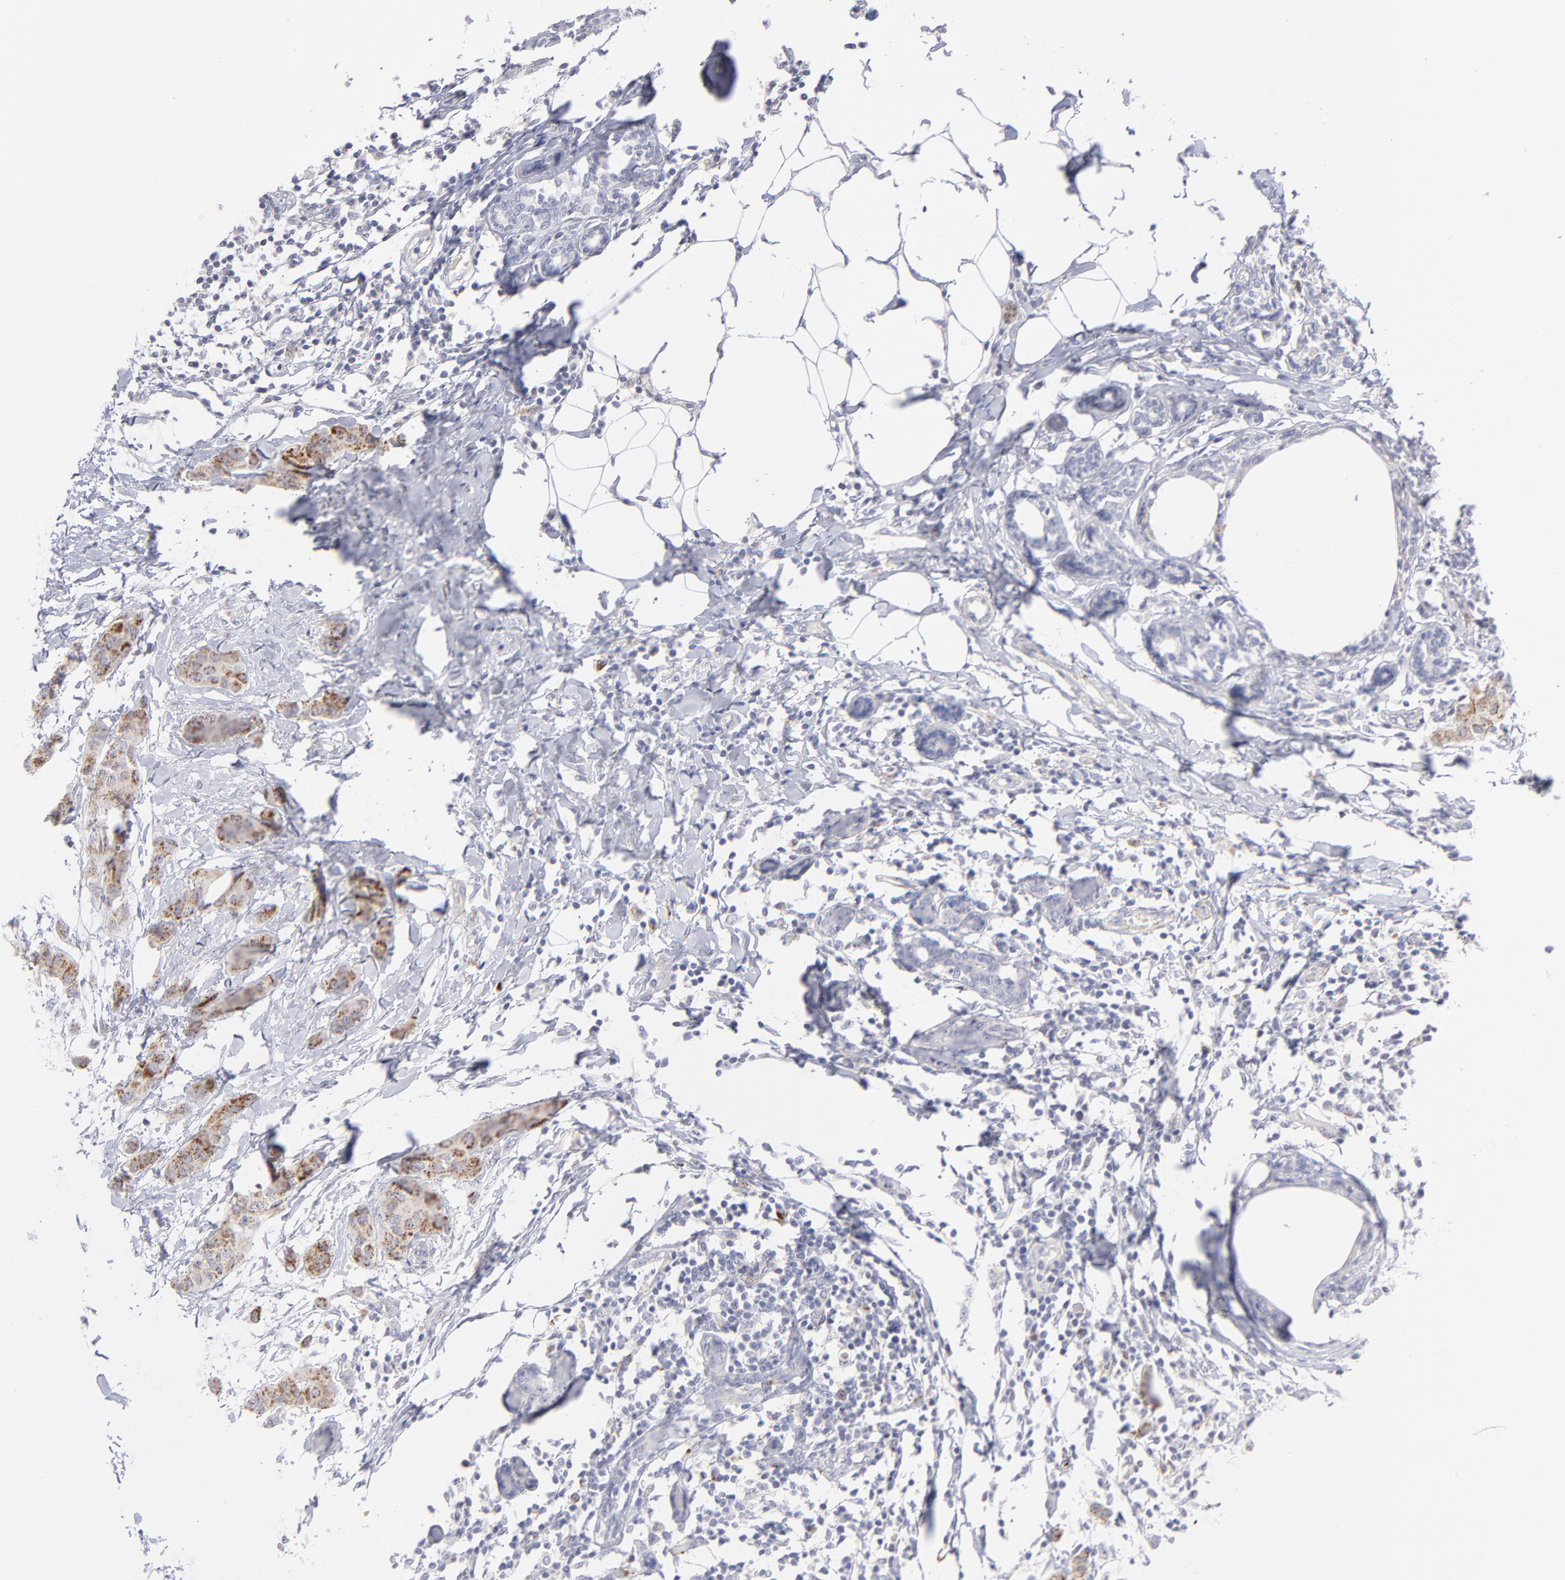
{"staining": {"intensity": "moderate", "quantity": ">75%", "location": "cytoplasmic/membranous"}, "tissue": "breast cancer", "cell_type": "Tumor cells", "image_type": "cancer", "snomed": [{"axis": "morphology", "description": "Duct carcinoma"}, {"axis": "topography", "description": "Breast"}], "caption": "The immunohistochemical stain shows moderate cytoplasmic/membranous expression in tumor cells of breast cancer (invasive ductal carcinoma) tissue. (DAB (3,3'-diaminobenzidine) IHC with brightfield microscopy, high magnification).", "gene": "MTHFD2", "patient": {"sex": "female", "age": 40}}